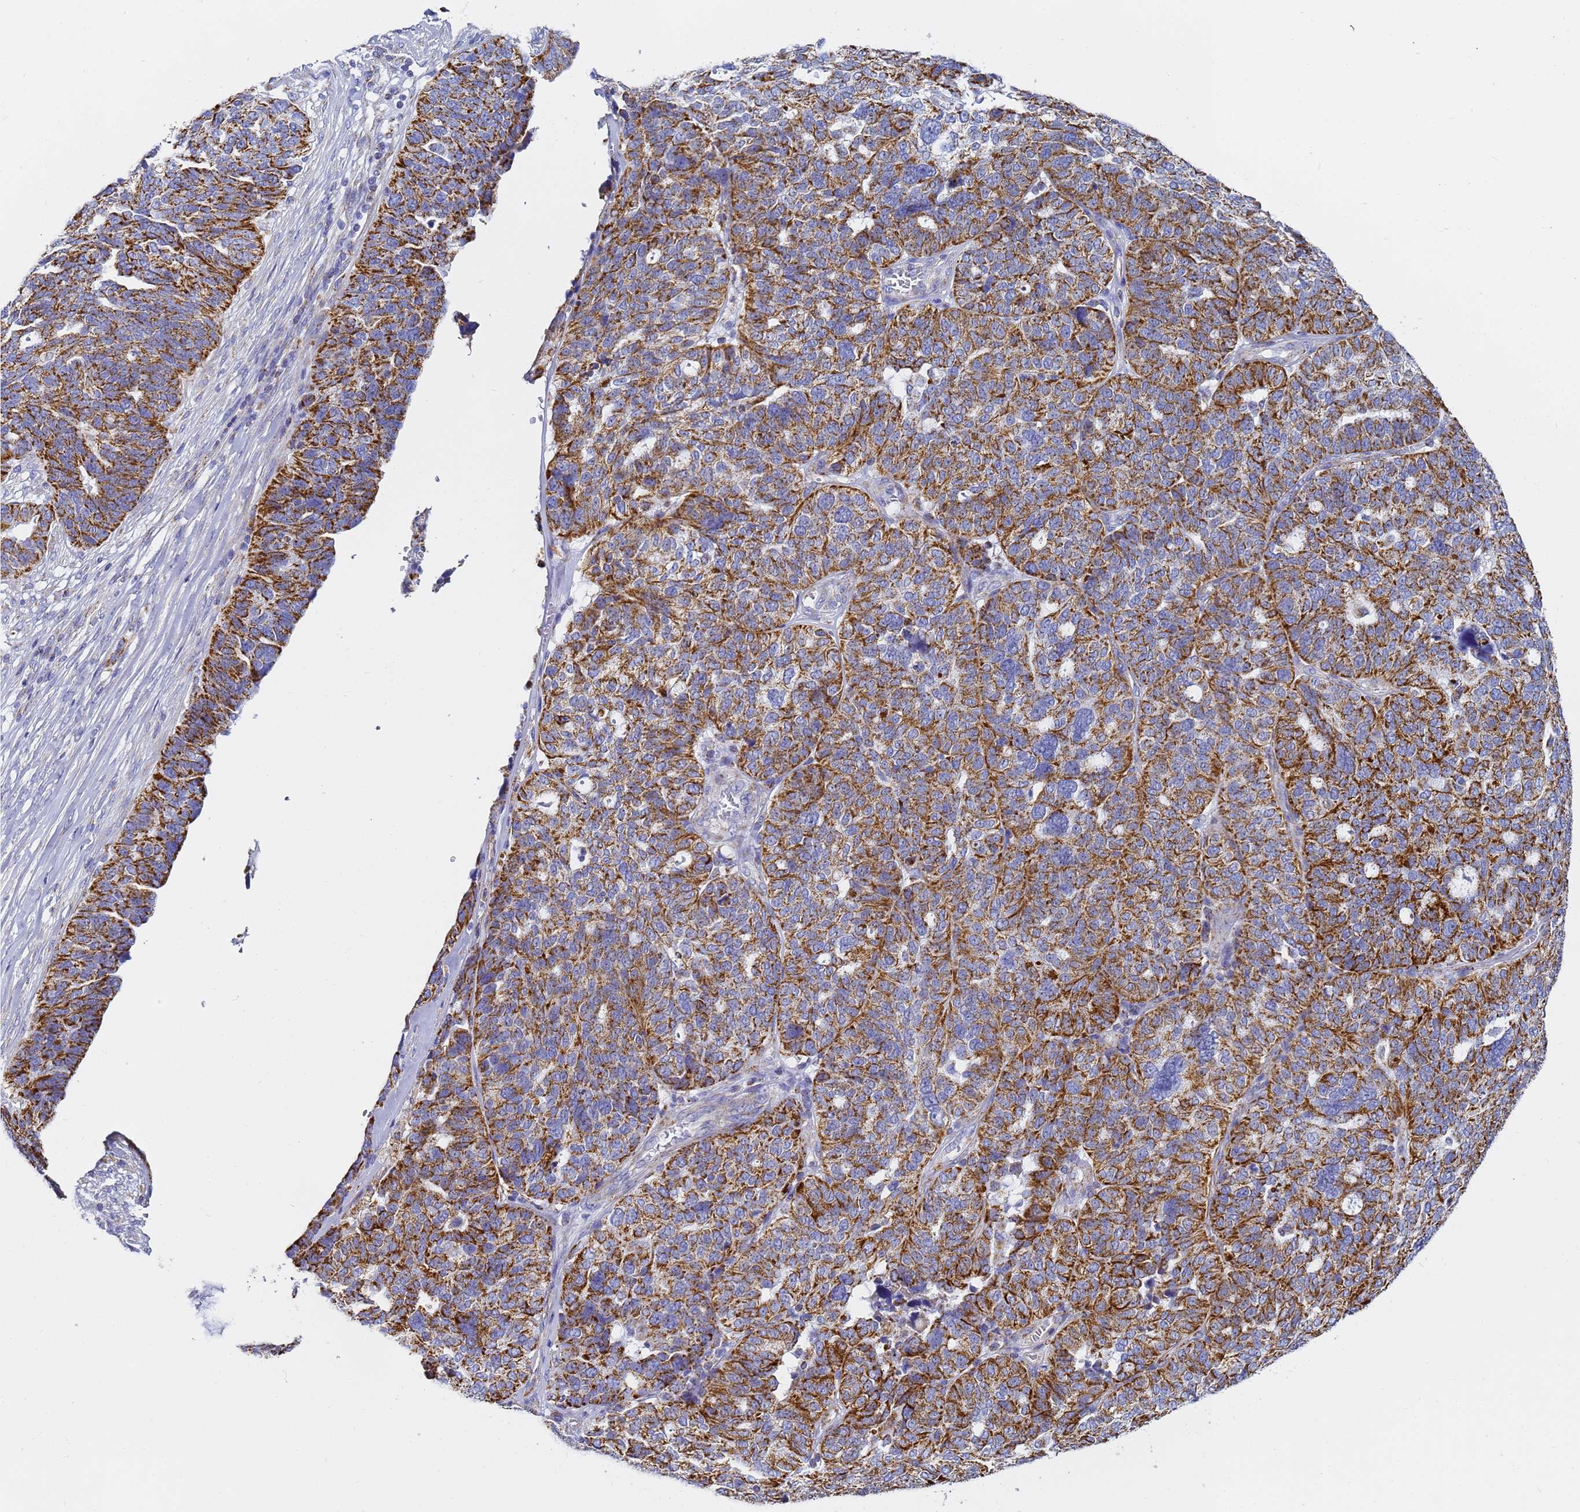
{"staining": {"intensity": "strong", "quantity": ">75%", "location": "cytoplasmic/membranous"}, "tissue": "ovarian cancer", "cell_type": "Tumor cells", "image_type": "cancer", "snomed": [{"axis": "morphology", "description": "Cystadenocarcinoma, serous, NOS"}, {"axis": "topography", "description": "Ovary"}], "caption": "Tumor cells reveal strong cytoplasmic/membranous expression in approximately >75% of cells in serous cystadenocarcinoma (ovarian).", "gene": "CNIH4", "patient": {"sex": "female", "age": 59}}